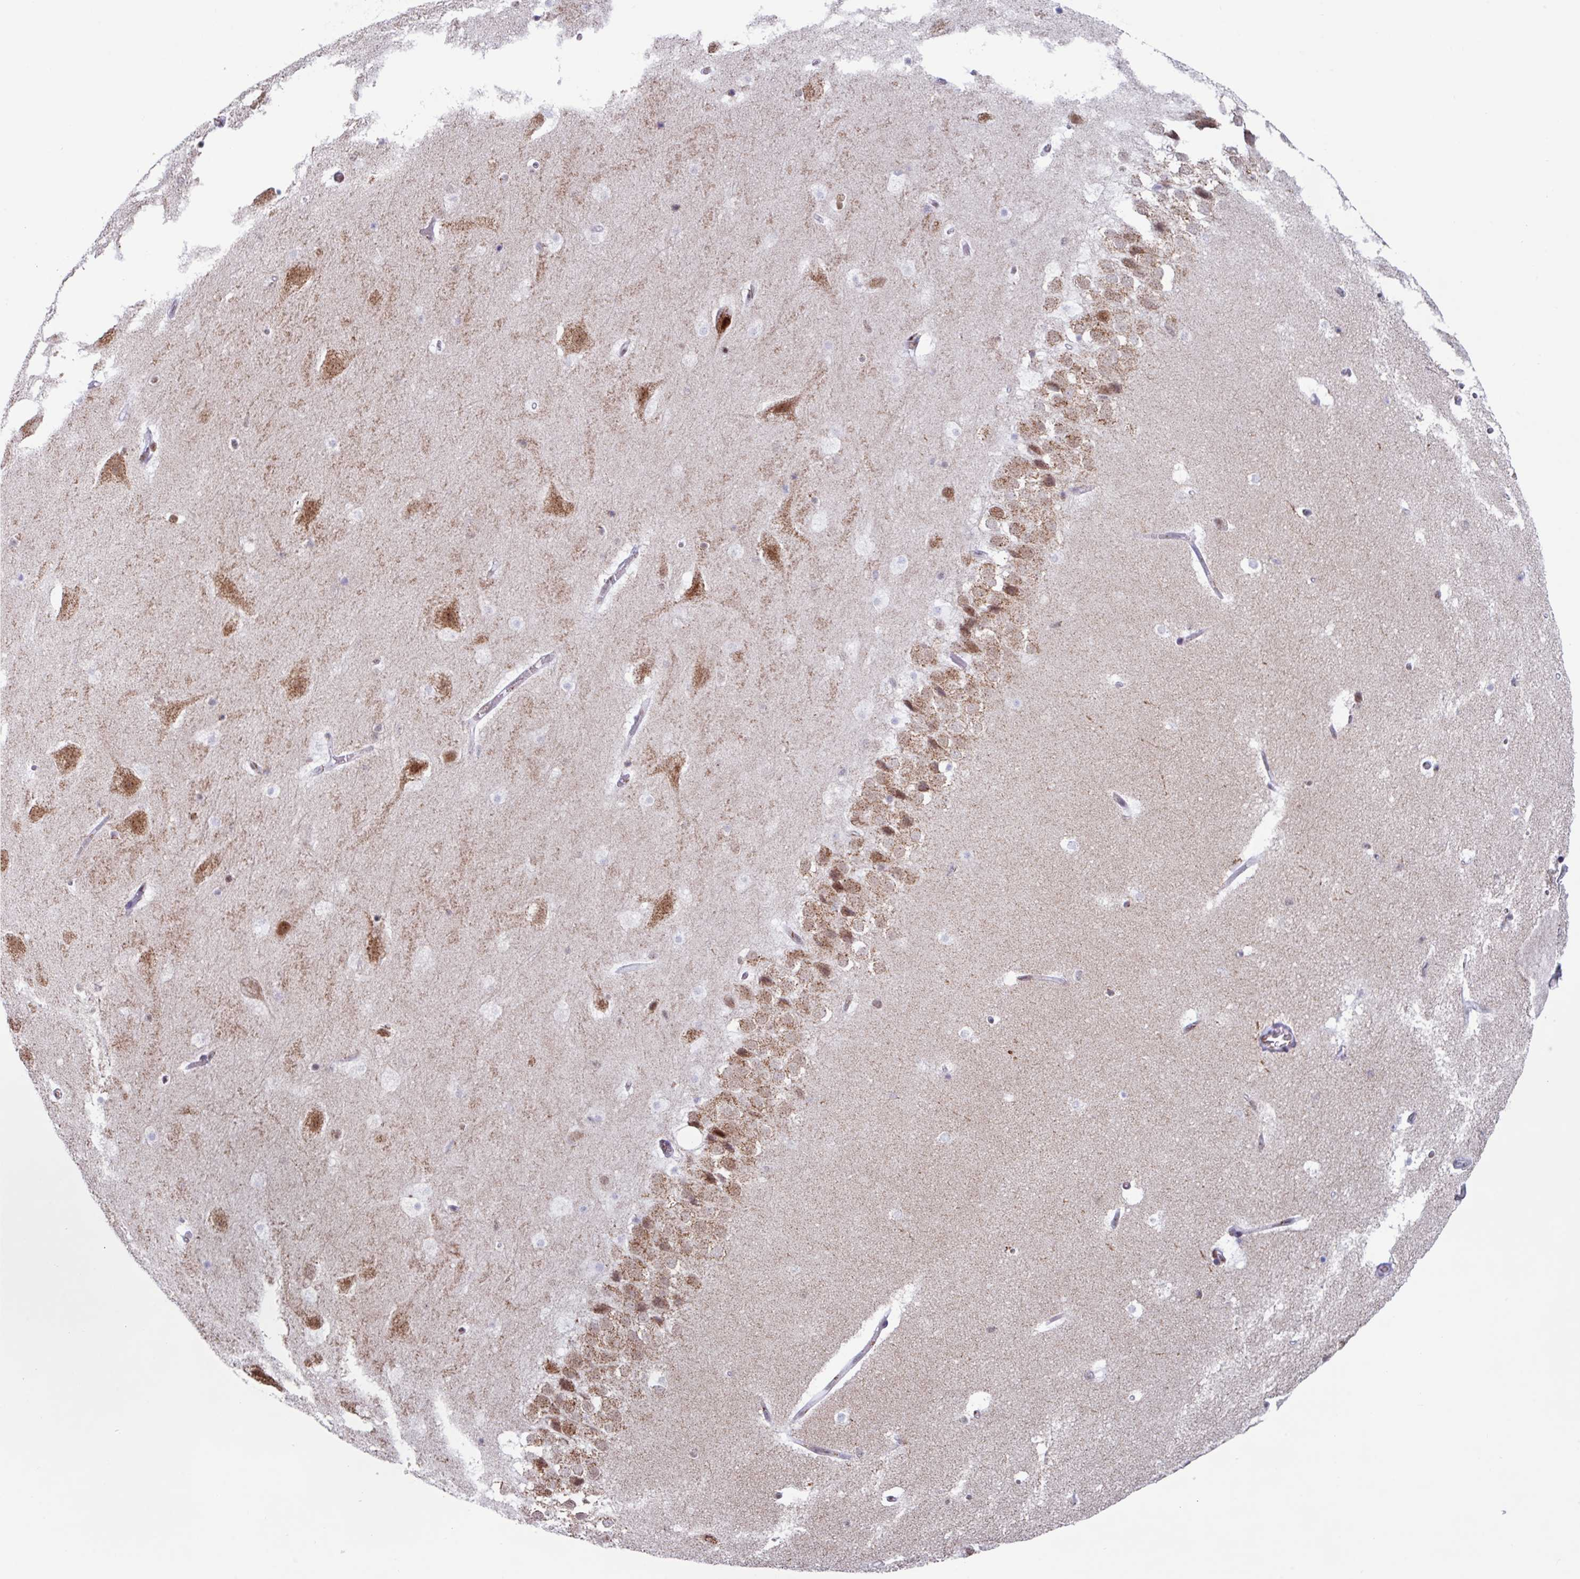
{"staining": {"intensity": "negative", "quantity": "none", "location": "none"}, "tissue": "hippocampus", "cell_type": "Glial cells", "image_type": "normal", "snomed": [{"axis": "morphology", "description": "Normal tissue, NOS"}, {"axis": "topography", "description": "Hippocampus"}], "caption": "Protein analysis of unremarkable hippocampus reveals no significant expression in glial cells. The staining was performed using DAB (3,3'-diaminobenzidine) to visualize the protein expression in brown, while the nuclei were stained in blue with hematoxylin (Magnification: 20x).", "gene": "PUF60", "patient": {"sex": "male", "age": 37}}